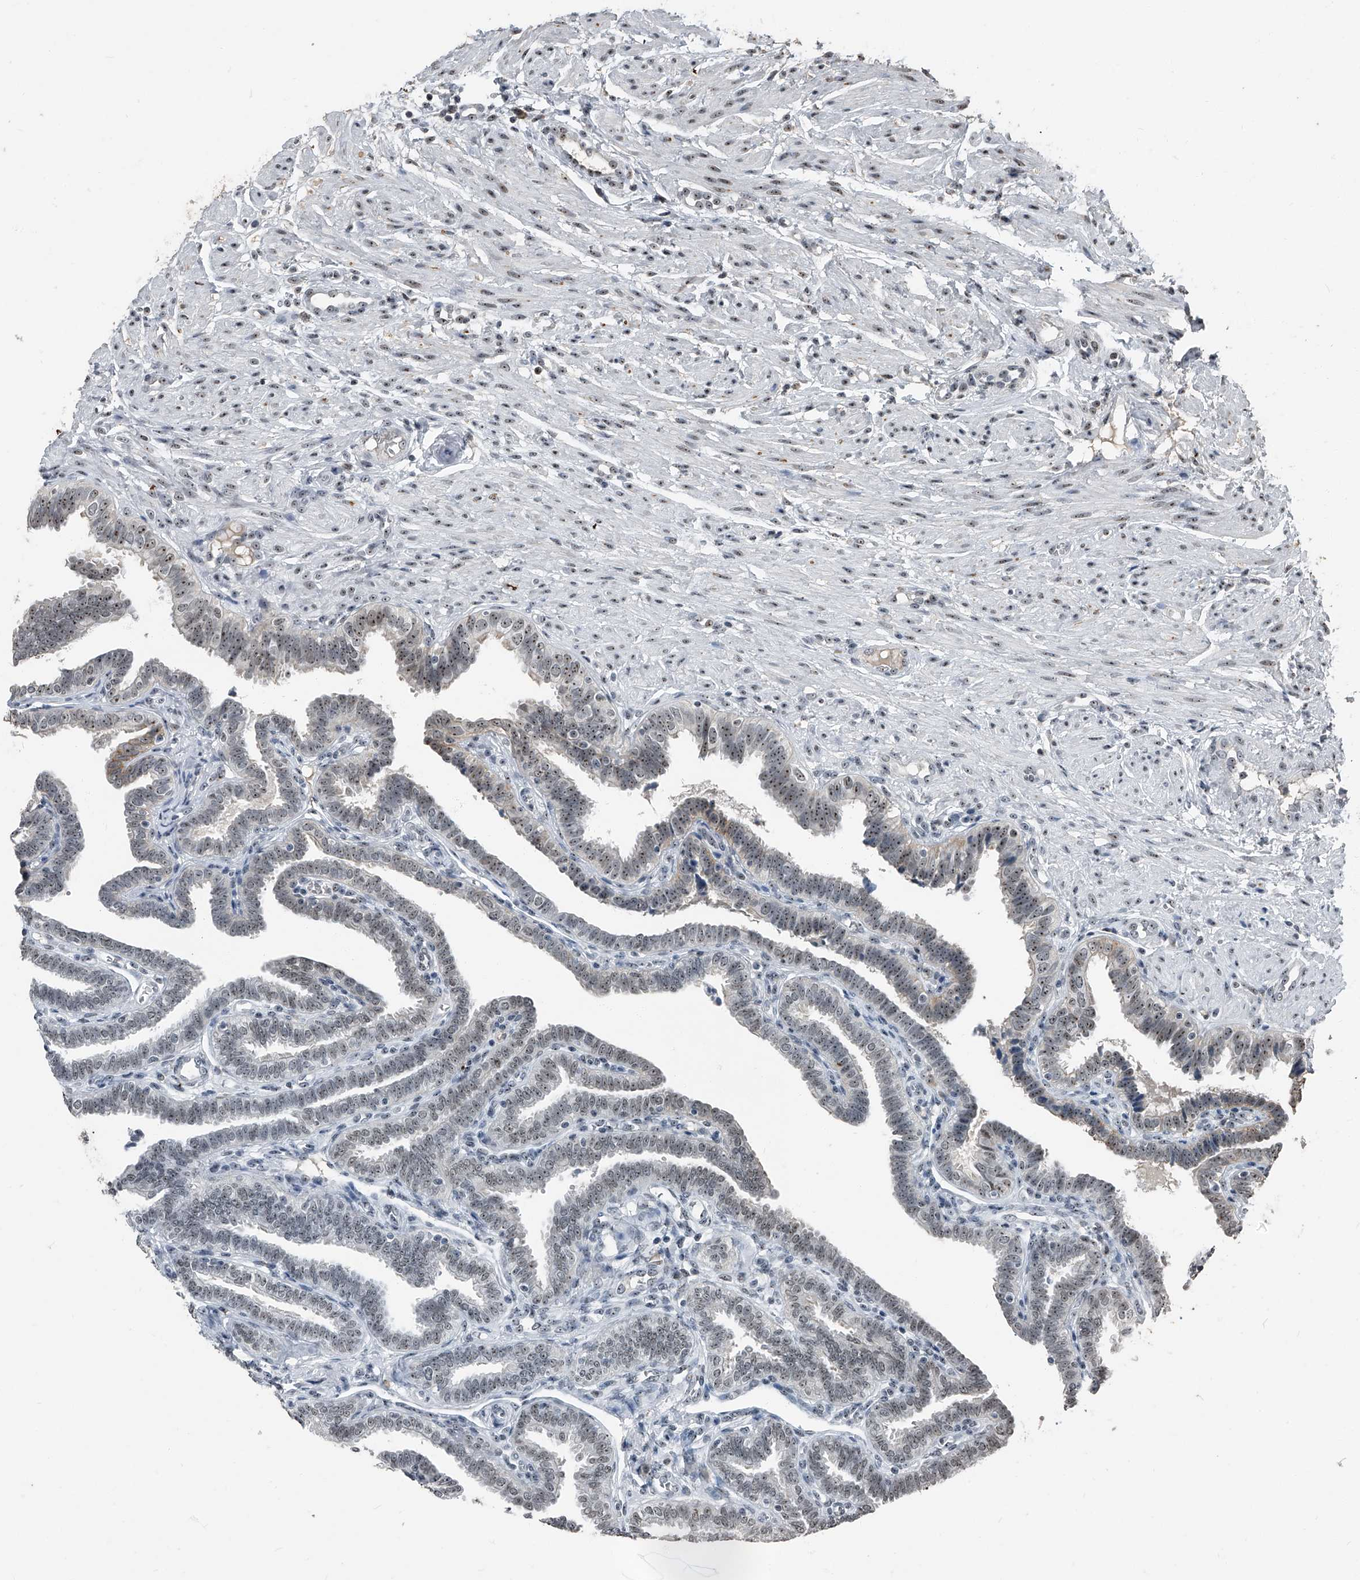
{"staining": {"intensity": "moderate", "quantity": "25%-75%", "location": "nuclear"}, "tissue": "fallopian tube", "cell_type": "Glandular cells", "image_type": "normal", "snomed": [{"axis": "morphology", "description": "Normal tissue, NOS"}, {"axis": "topography", "description": "Fallopian tube"}], "caption": "Glandular cells reveal moderate nuclear expression in approximately 25%-75% of cells in normal fallopian tube. The staining was performed using DAB to visualize the protein expression in brown, while the nuclei were stained in blue with hematoxylin (Magnification: 20x).", "gene": "TCOF1", "patient": {"sex": "female", "age": 39}}